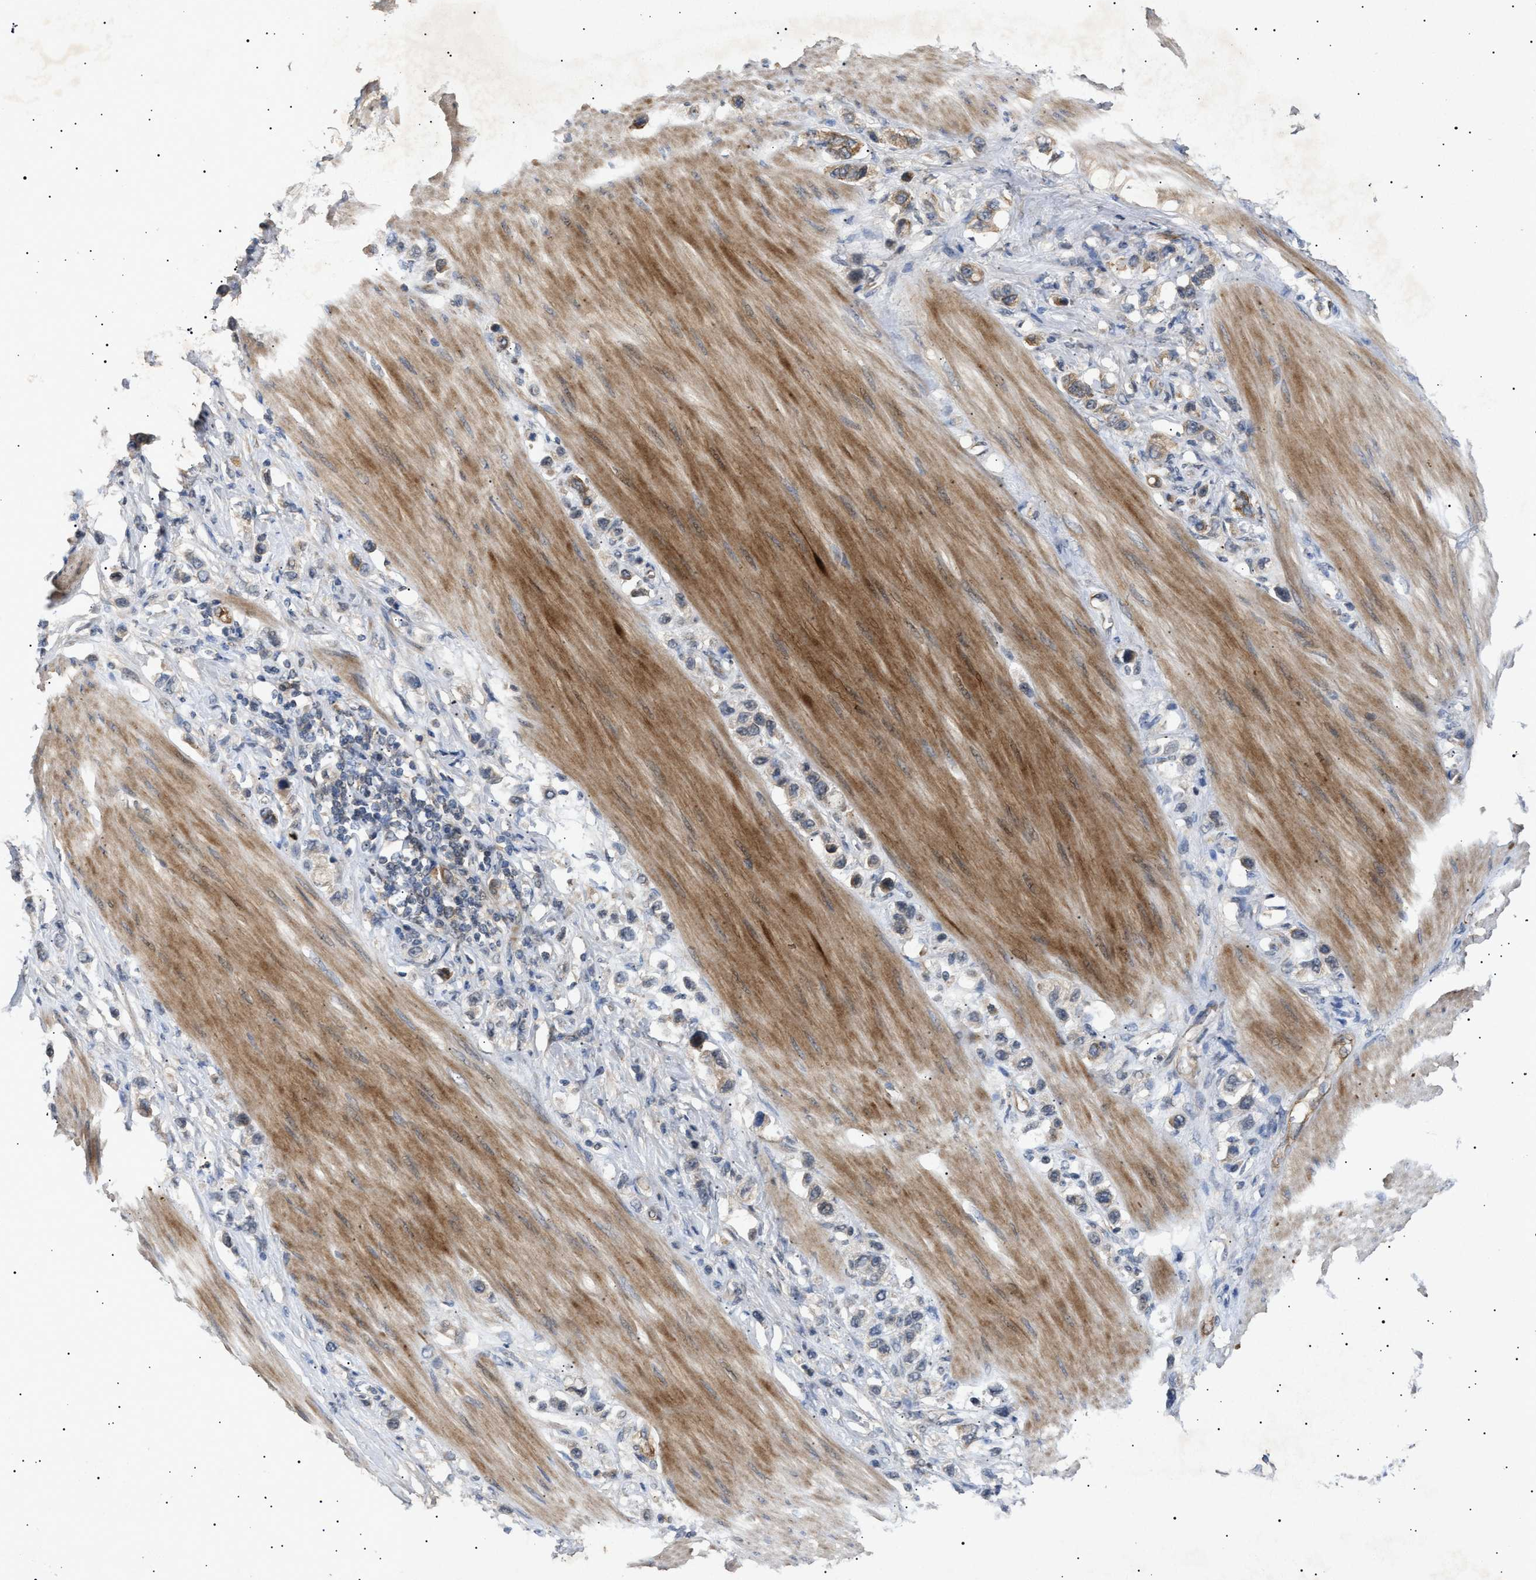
{"staining": {"intensity": "weak", "quantity": "25%-75%", "location": "cytoplasmic/membranous"}, "tissue": "stomach cancer", "cell_type": "Tumor cells", "image_type": "cancer", "snomed": [{"axis": "morphology", "description": "Adenocarcinoma, NOS"}, {"axis": "topography", "description": "Stomach"}], "caption": "This micrograph shows stomach adenocarcinoma stained with IHC to label a protein in brown. The cytoplasmic/membranous of tumor cells show weak positivity for the protein. Nuclei are counter-stained blue.", "gene": "SIRT5", "patient": {"sex": "female", "age": 65}}